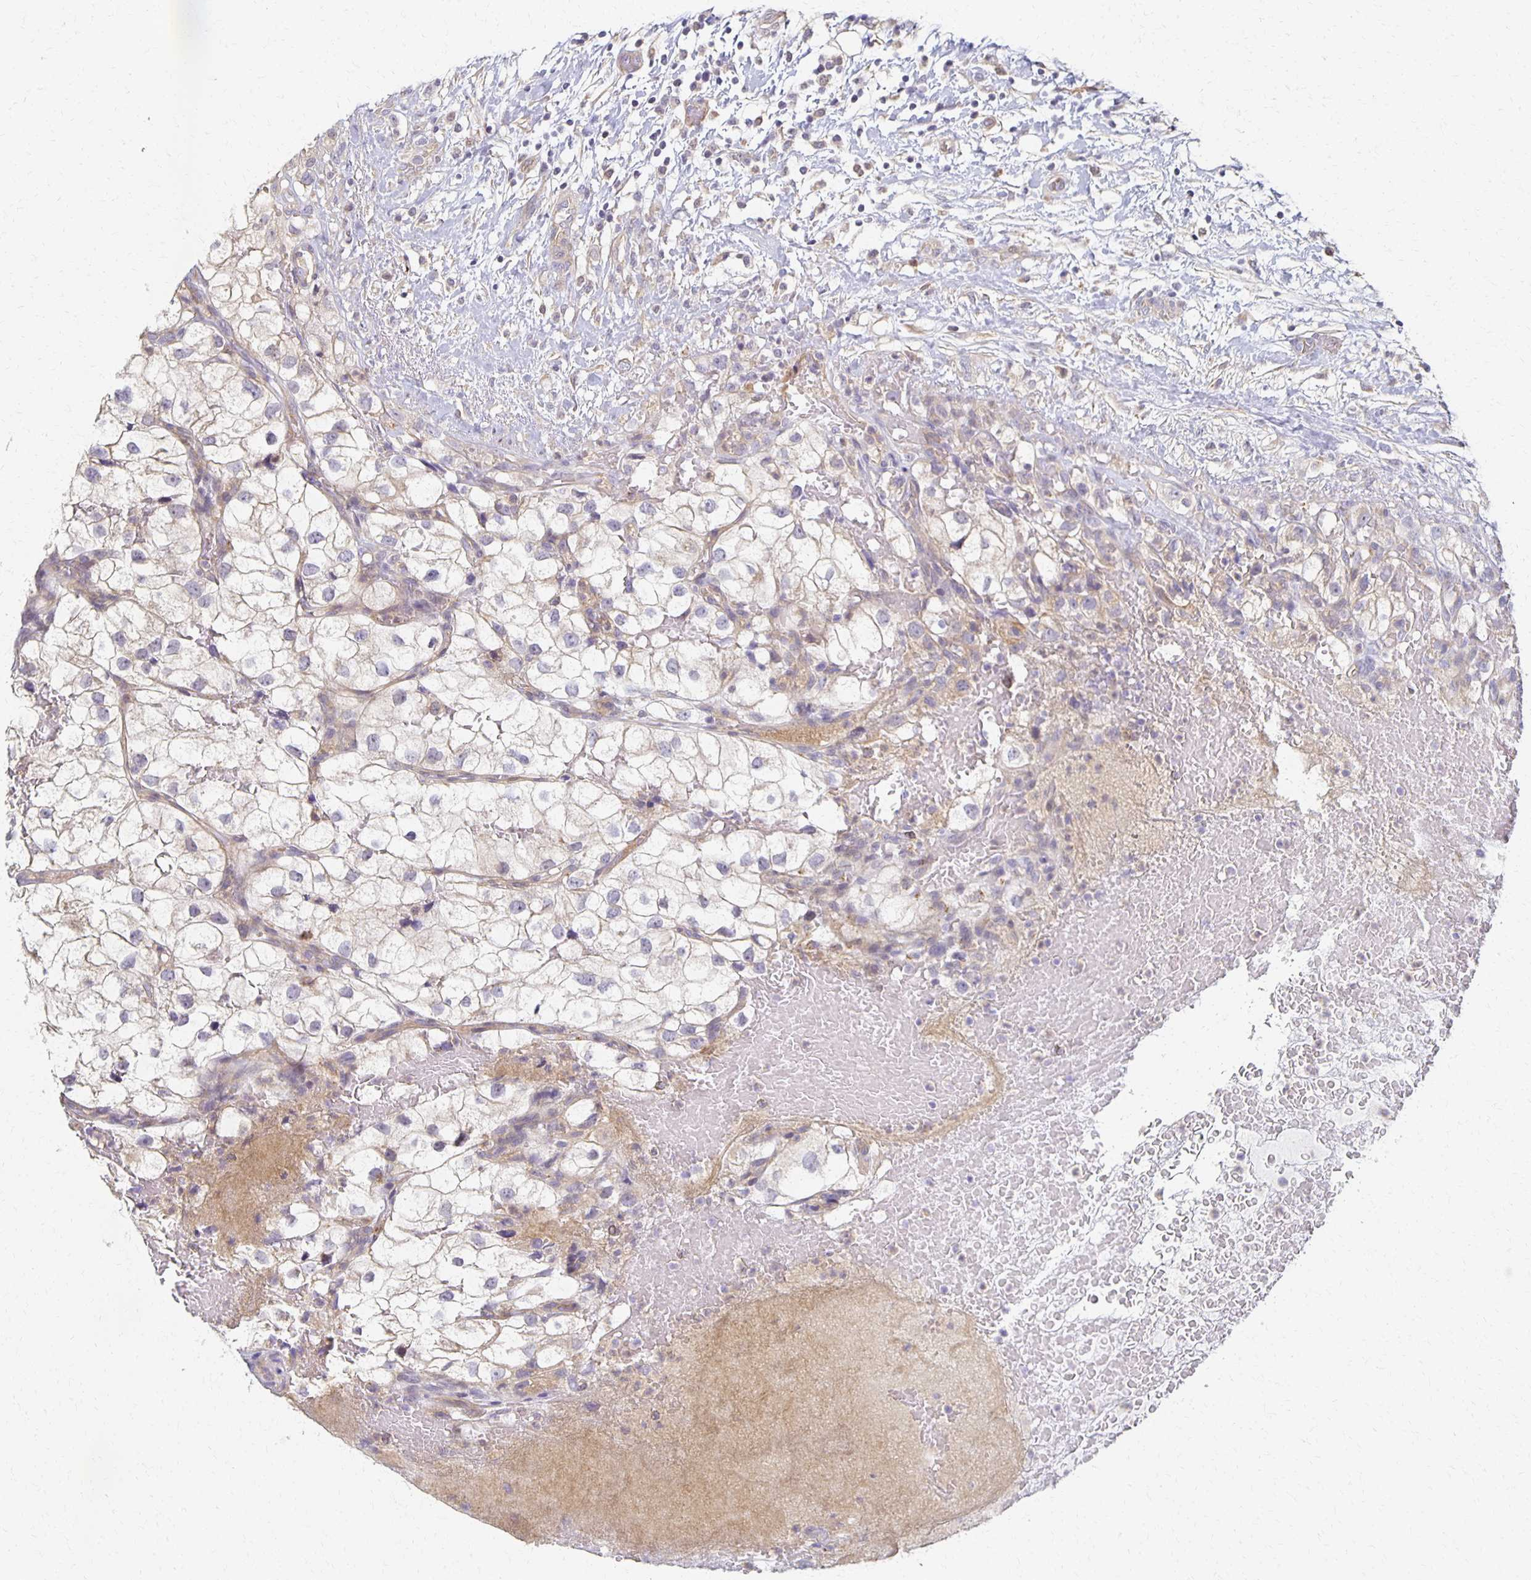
{"staining": {"intensity": "negative", "quantity": "none", "location": "none"}, "tissue": "renal cancer", "cell_type": "Tumor cells", "image_type": "cancer", "snomed": [{"axis": "morphology", "description": "Adenocarcinoma, NOS"}, {"axis": "topography", "description": "Kidney"}], "caption": "The image reveals no staining of tumor cells in adenocarcinoma (renal).", "gene": "SORL1", "patient": {"sex": "male", "age": 59}}